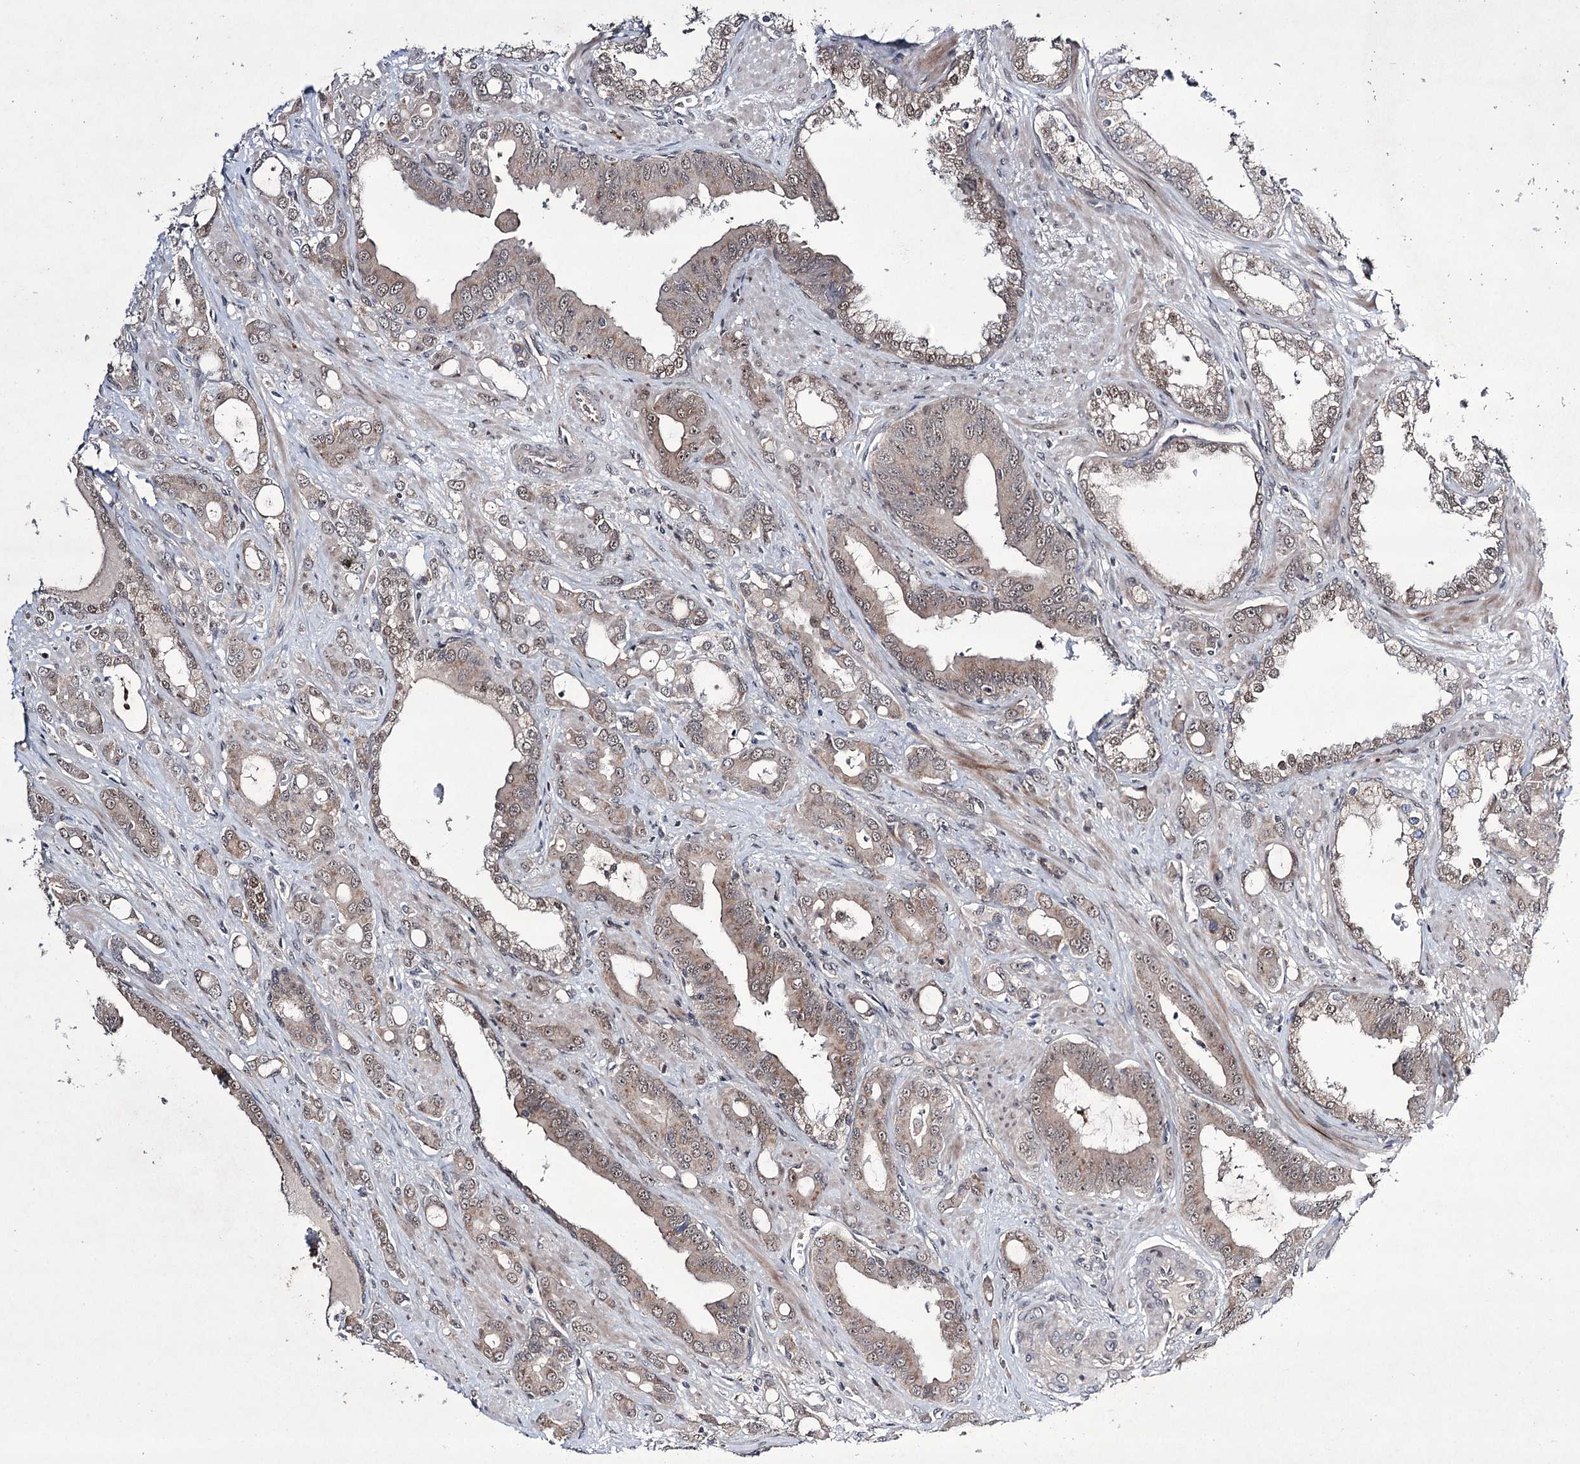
{"staining": {"intensity": "weak", "quantity": ">75%", "location": "cytoplasmic/membranous,nuclear"}, "tissue": "prostate cancer", "cell_type": "Tumor cells", "image_type": "cancer", "snomed": [{"axis": "morphology", "description": "Adenocarcinoma, High grade"}, {"axis": "topography", "description": "Prostate"}], "caption": "Prostate cancer (high-grade adenocarcinoma) stained with a protein marker reveals weak staining in tumor cells.", "gene": "HOXC11", "patient": {"sex": "male", "age": 72}}